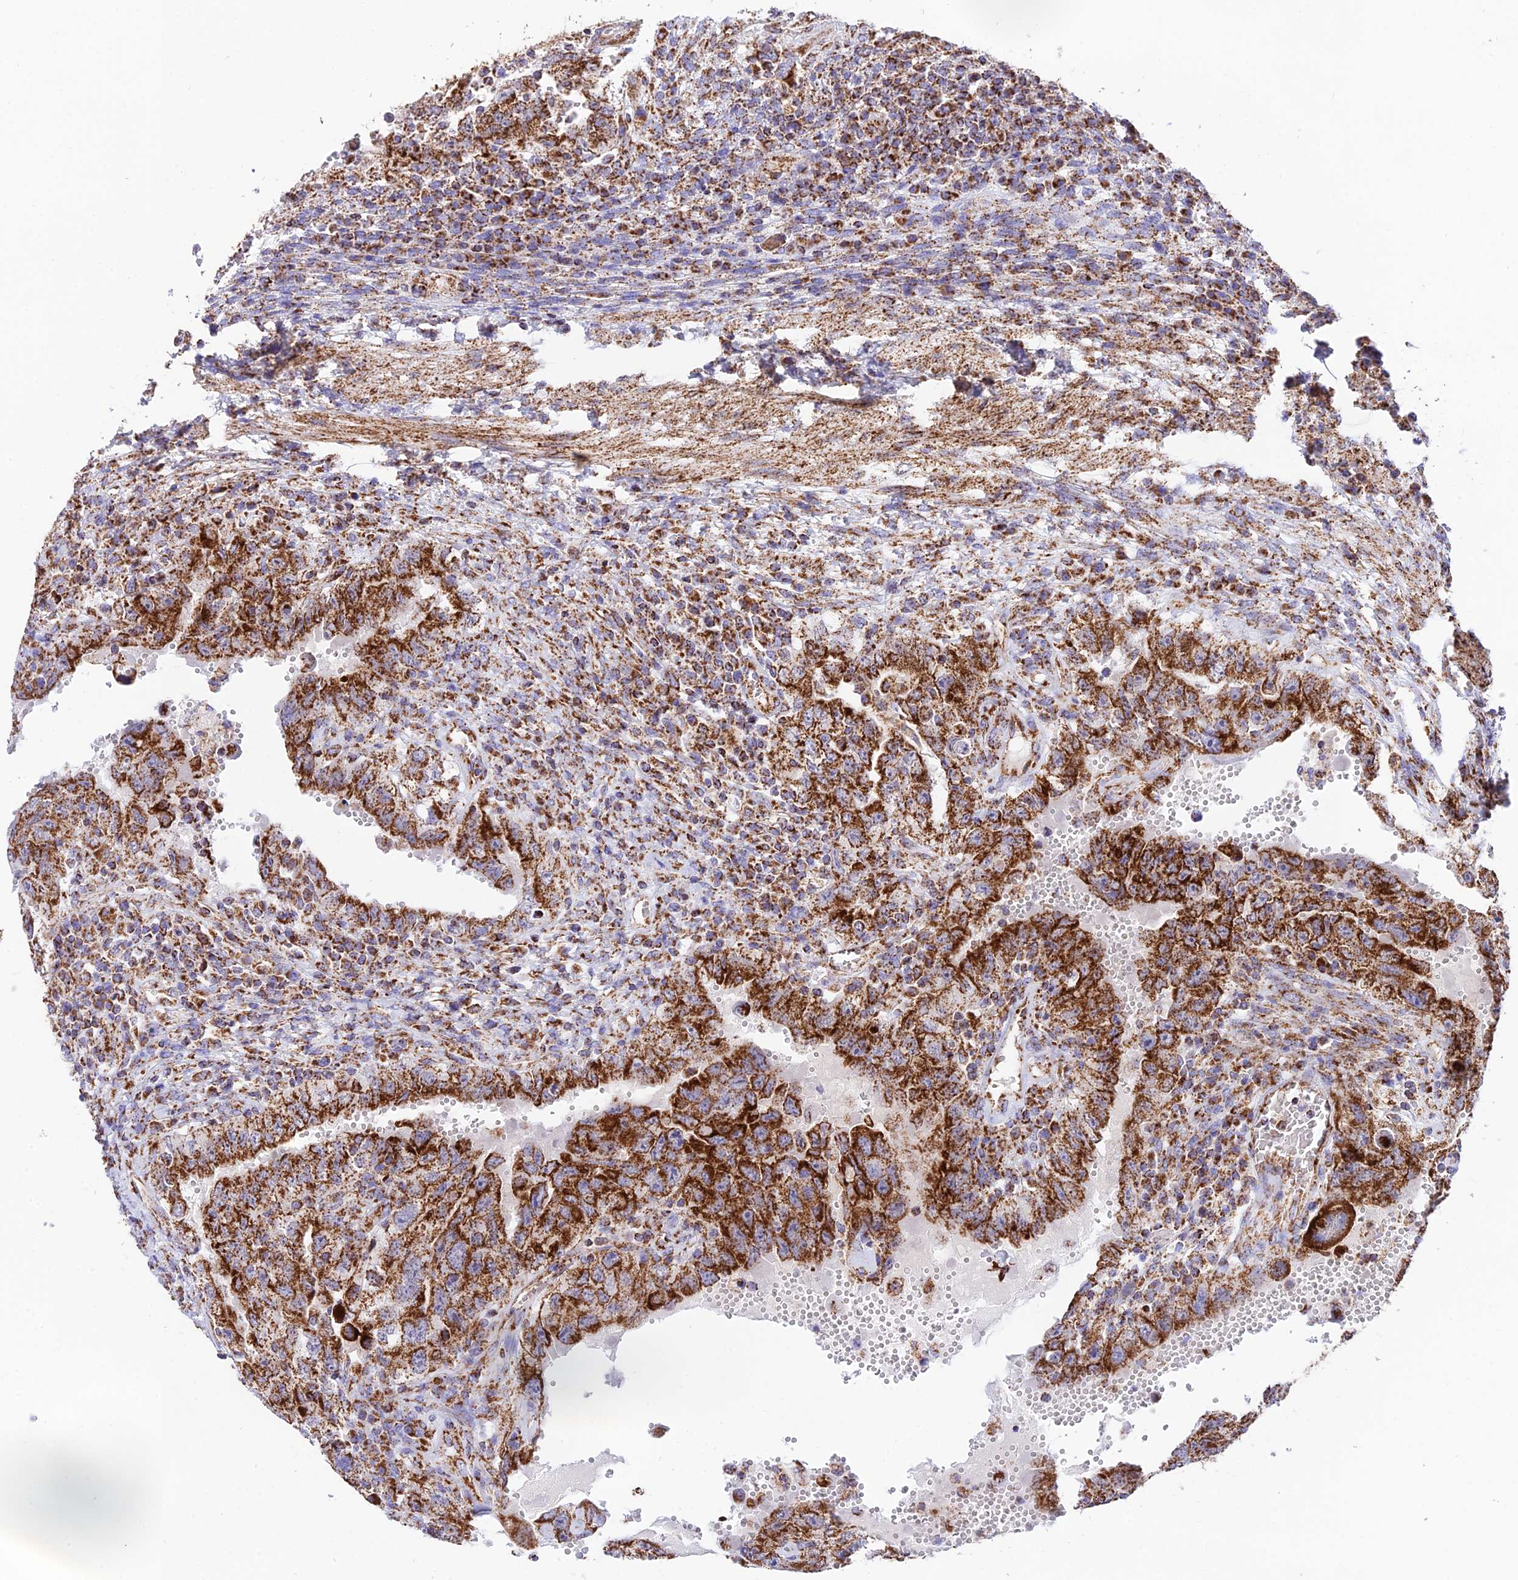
{"staining": {"intensity": "strong", "quantity": ">75%", "location": "cytoplasmic/membranous"}, "tissue": "testis cancer", "cell_type": "Tumor cells", "image_type": "cancer", "snomed": [{"axis": "morphology", "description": "Carcinoma, Embryonal, NOS"}, {"axis": "topography", "description": "Testis"}], "caption": "Immunohistochemistry (IHC) staining of testis cancer, which shows high levels of strong cytoplasmic/membranous positivity in about >75% of tumor cells indicating strong cytoplasmic/membranous protein positivity. The staining was performed using DAB (brown) for protein detection and nuclei were counterstained in hematoxylin (blue).", "gene": "CHCHD3", "patient": {"sex": "male", "age": 26}}